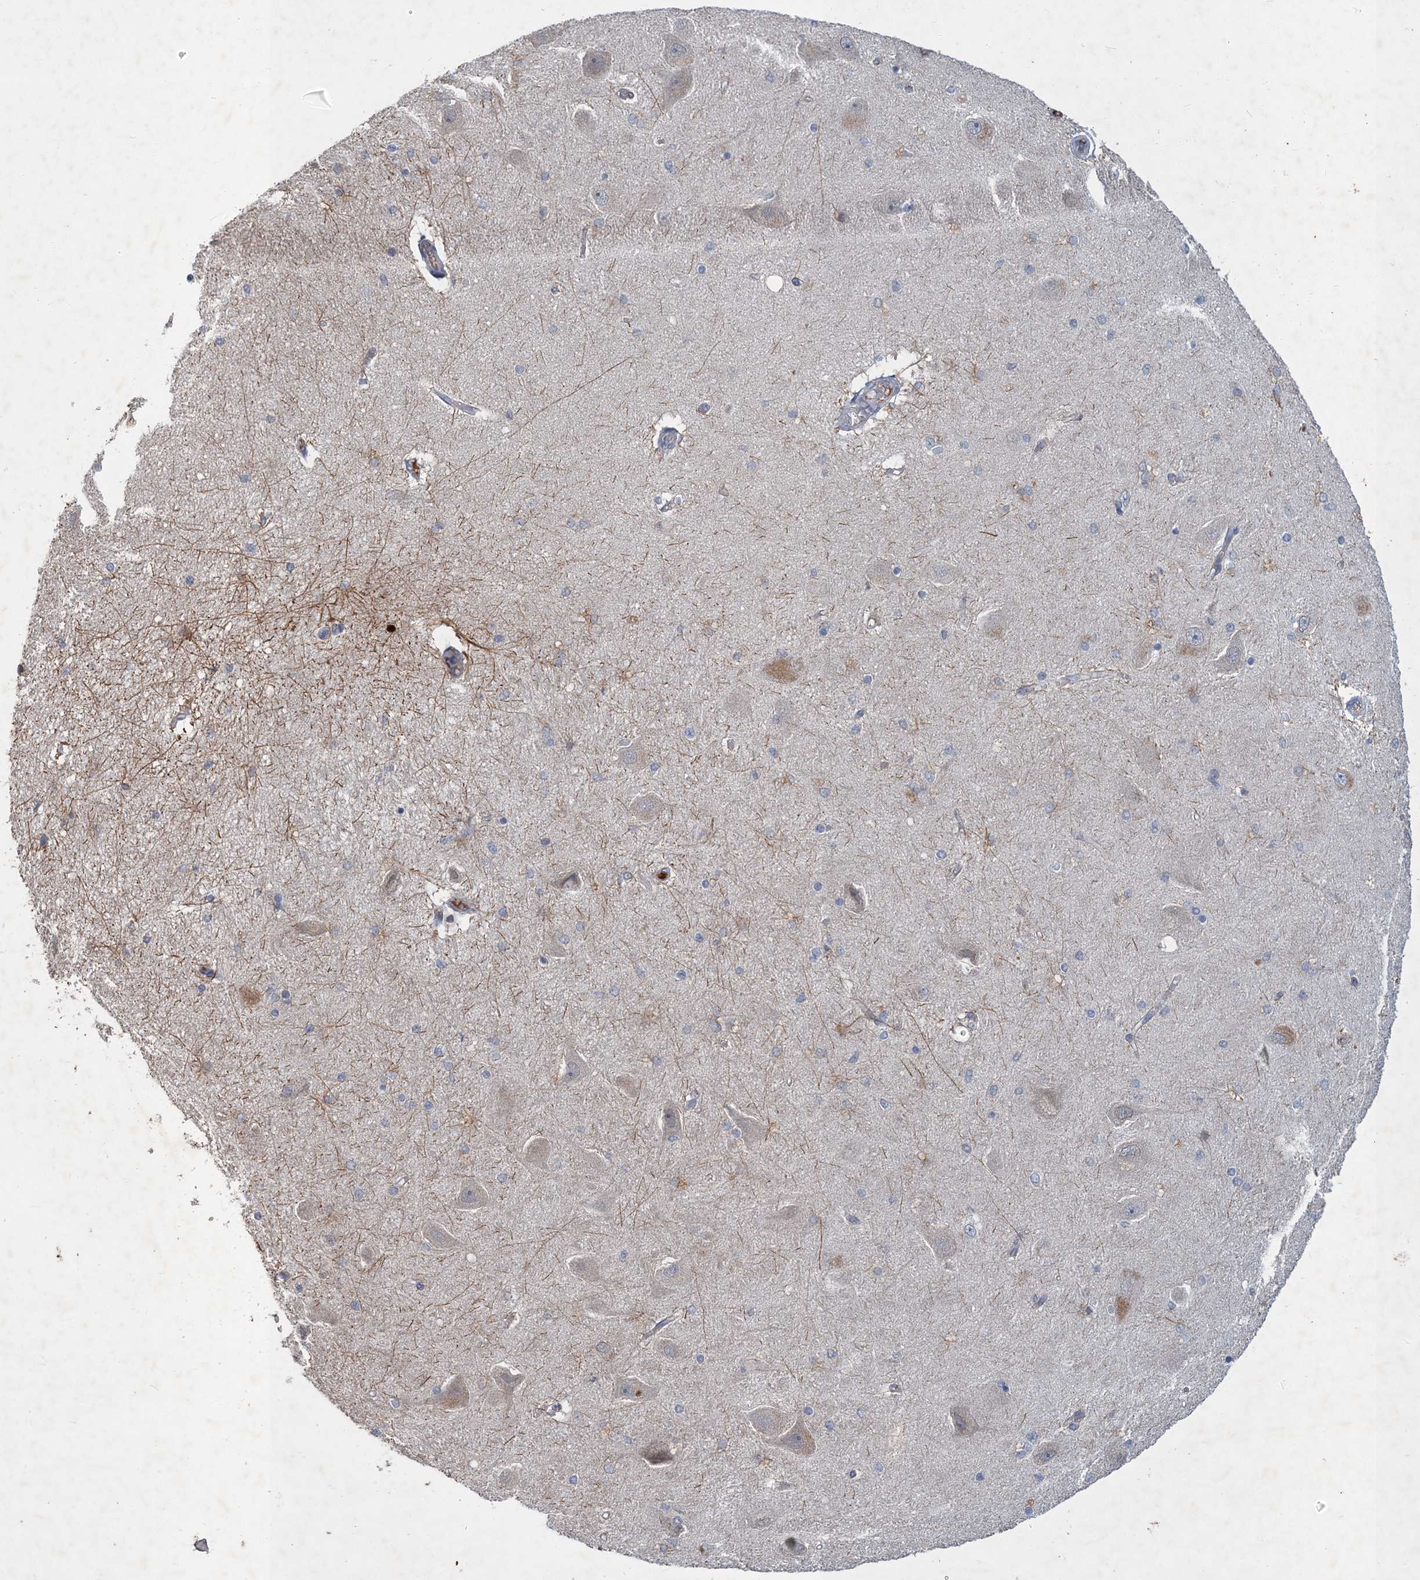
{"staining": {"intensity": "moderate", "quantity": "<25%", "location": "cytoplasmic/membranous"}, "tissue": "hippocampus", "cell_type": "Glial cells", "image_type": "normal", "snomed": [{"axis": "morphology", "description": "Normal tissue, NOS"}, {"axis": "topography", "description": "Hippocampus"}], "caption": "Immunohistochemistry of normal hippocampus displays low levels of moderate cytoplasmic/membranous positivity in about <25% of glial cells. (DAB IHC with brightfield microscopy, high magnification).", "gene": "RNF25", "patient": {"sex": "female", "age": 54}}